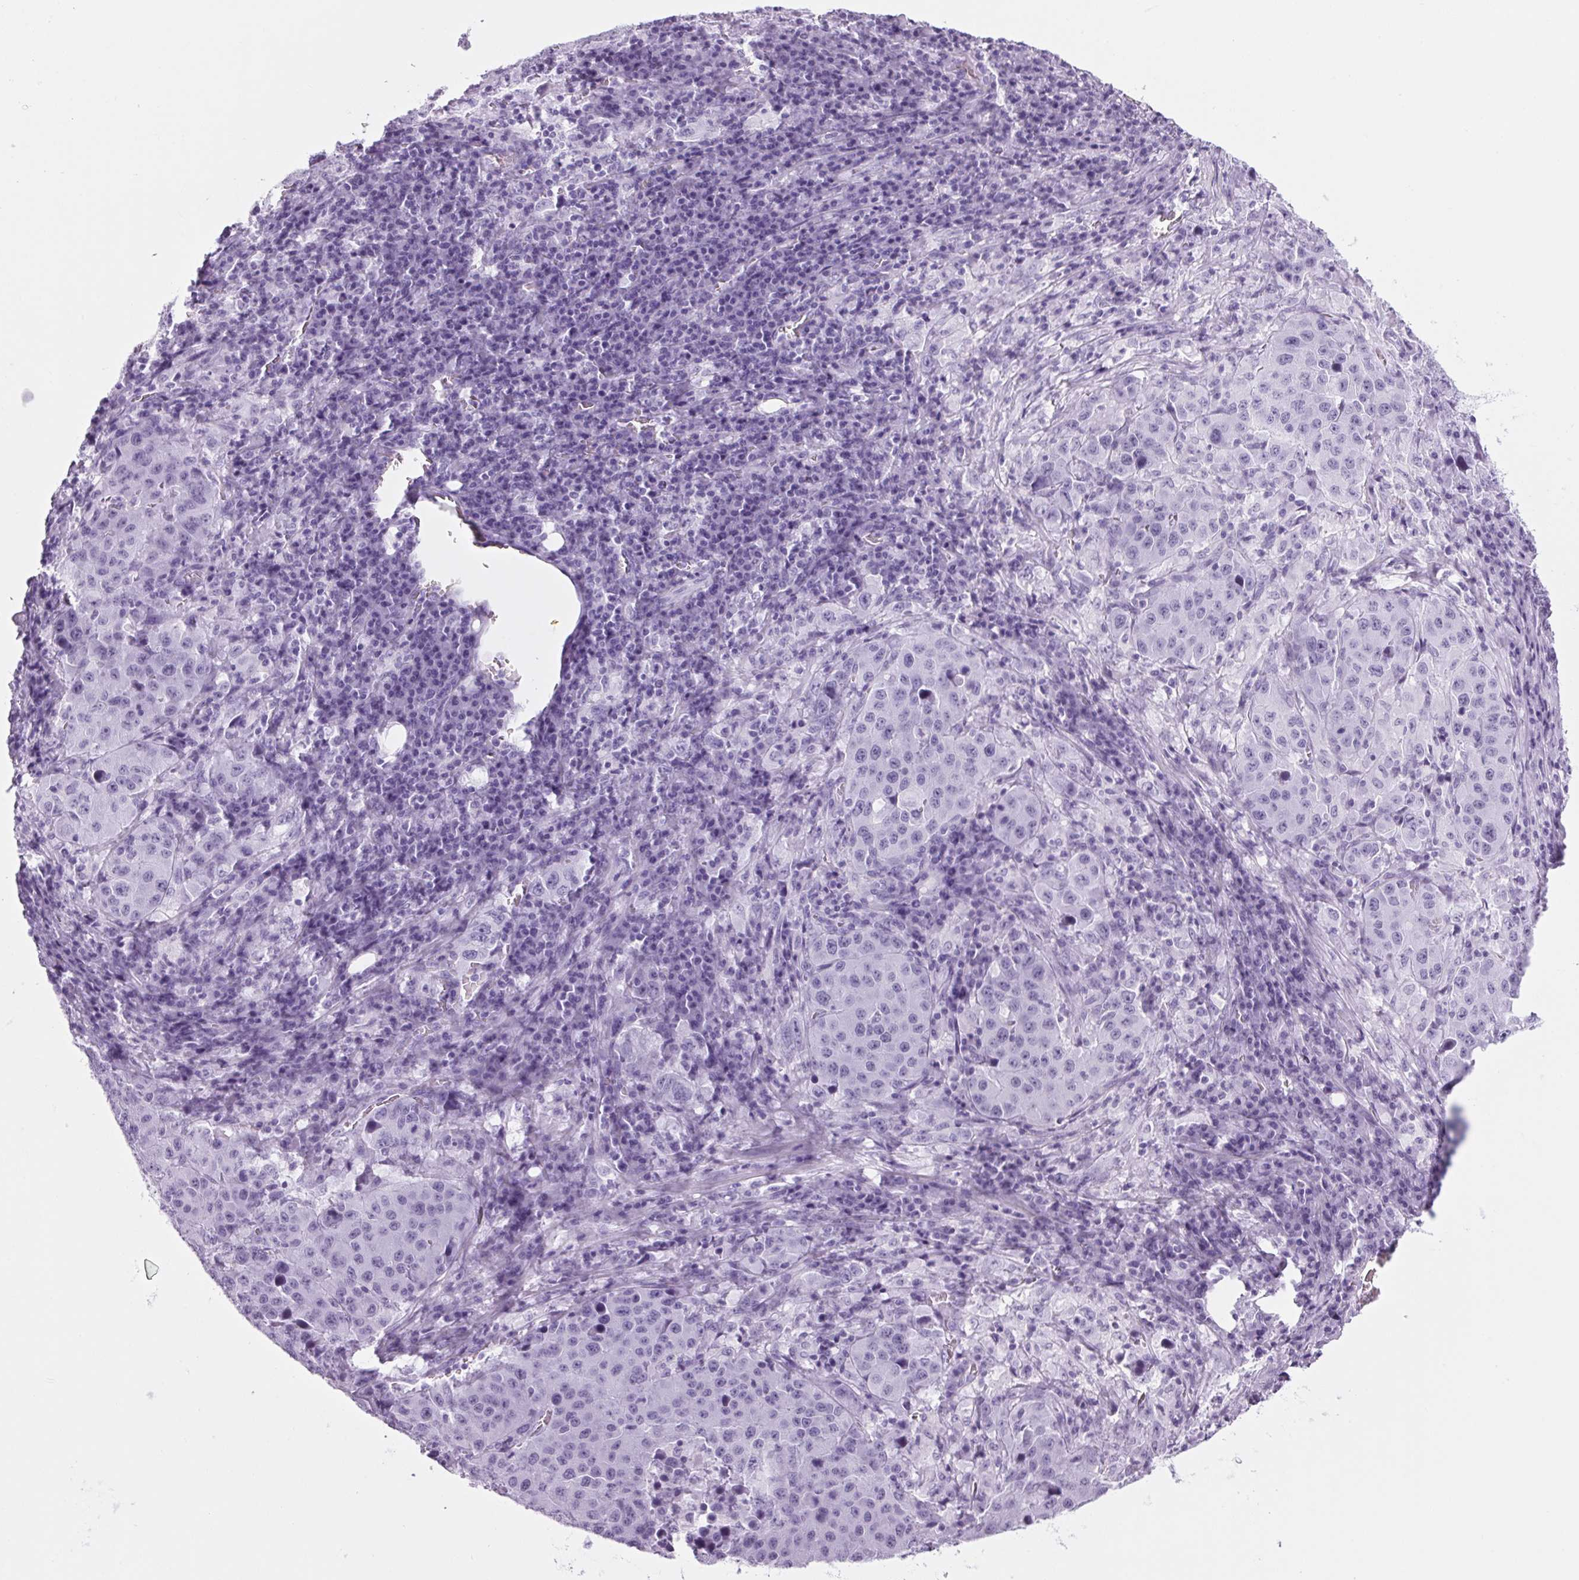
{"staining": {"intensity": "negative", "quantity": "none", "location": "none"}, "tissue": "stomach cancer", "cell_type": "Tumor cells", "image_type": "cancer", "snomed": [{"axis": "morphology", "description": "Adenocarcinoma, NOS"}, {"axis": "topography", "description": "Stomach"}], "caption": "Immunohistochemistry image of stomach cancer stained for a protein (brown), which exhibits no positivity in tumor cells.", "gene": "PPP1R1A", "patient": {"sex": "male", "age": 71}}